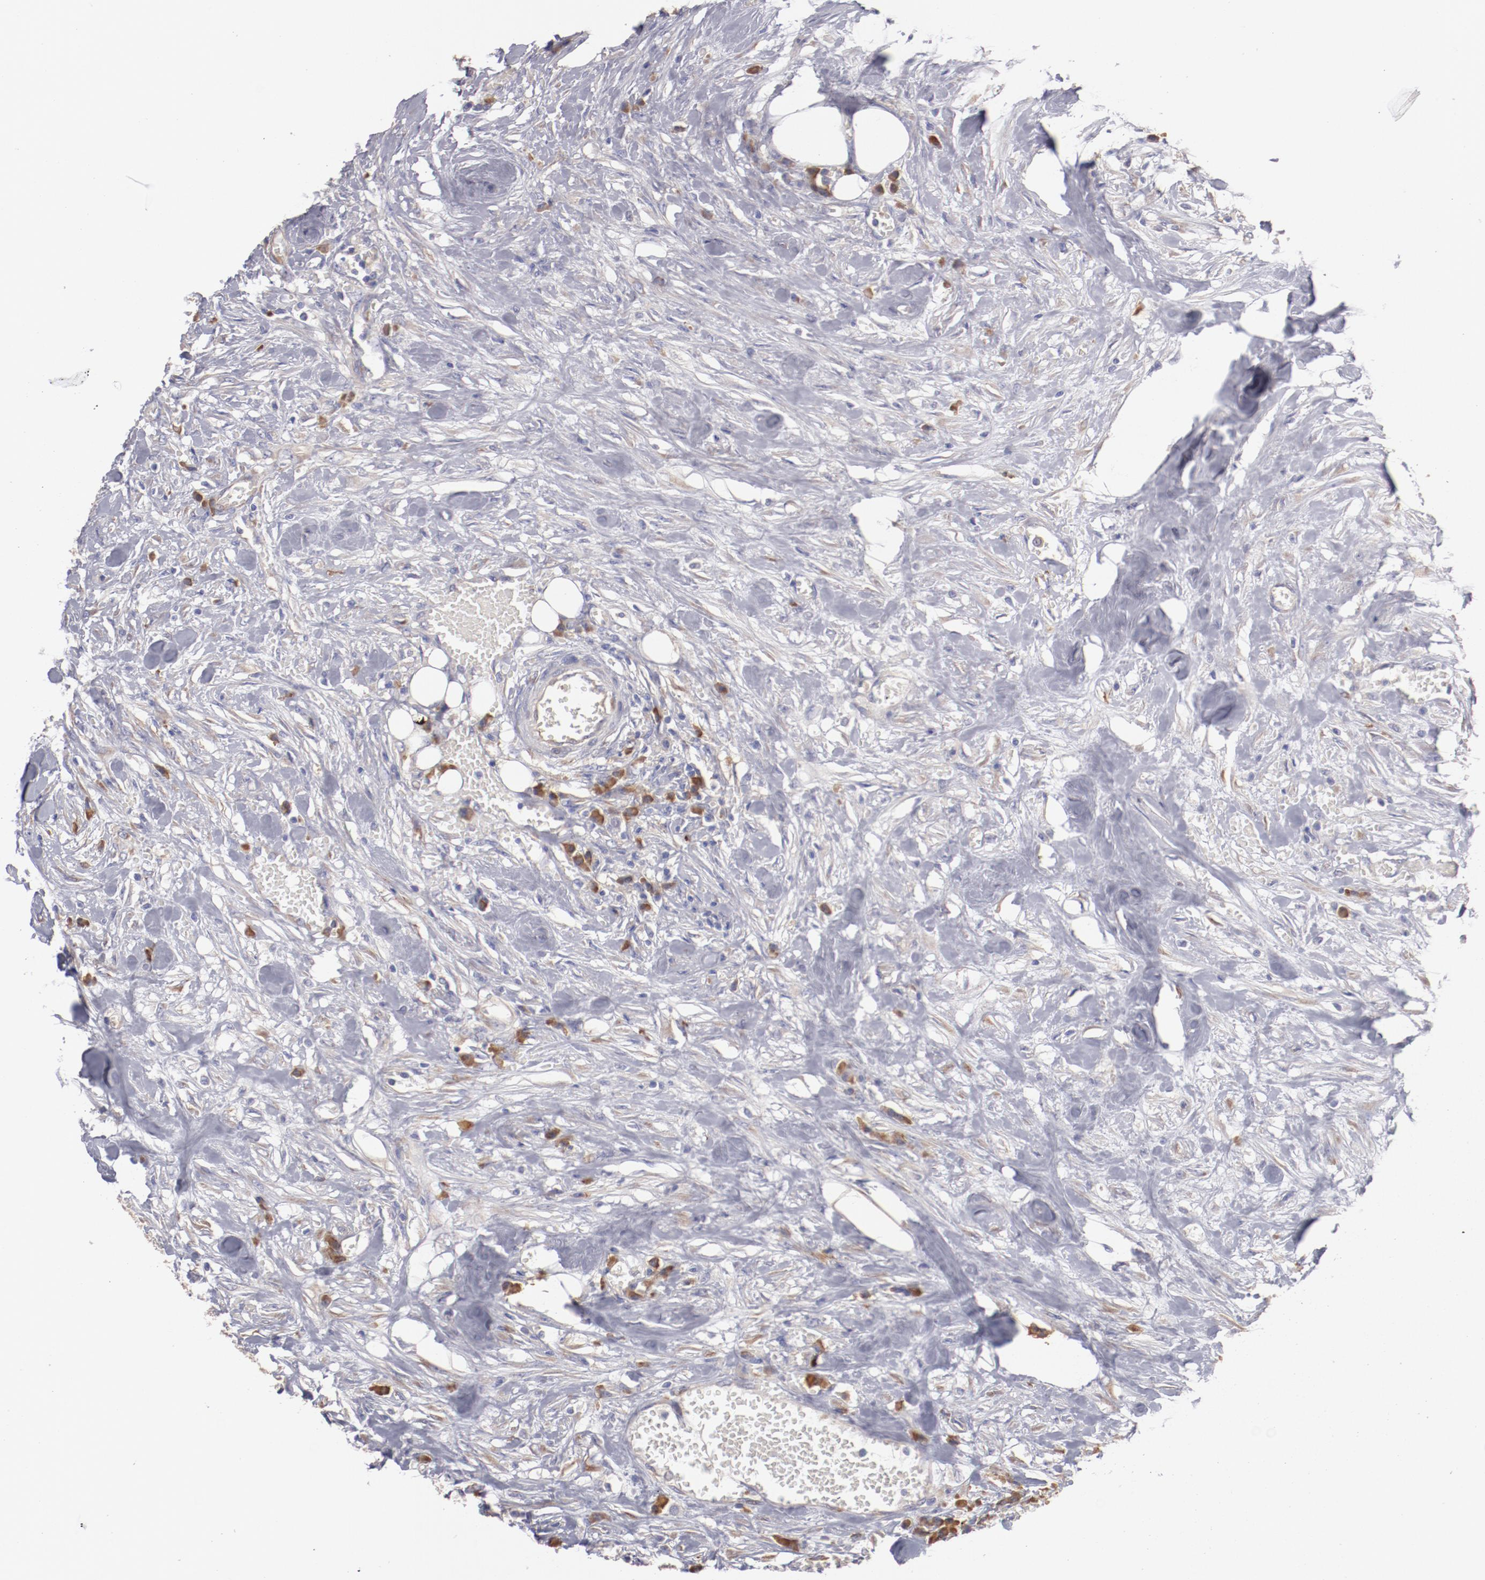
{"staining": {"intensity": "weak", "quantity": ">75%", "location": "cytoplasmic/membranous"}, "tissue": "urothelial cancer", "cell_type": "Tumor cells", "image_type": "cancer", "snomed": [{"axis": "morphology", "description": "Urothelial carcinoma, High grade"}, {"axis": "topography", "description": "Urinary bladder"}], "caption": "High-grade urothelial carcinoma stained for a protein (brown) shows weak cytoplasmic/membranous positive staining in about >75% of tumor cells.", "gene": "ENTPD5", "patient": {"sex": "male", "age": 74}}